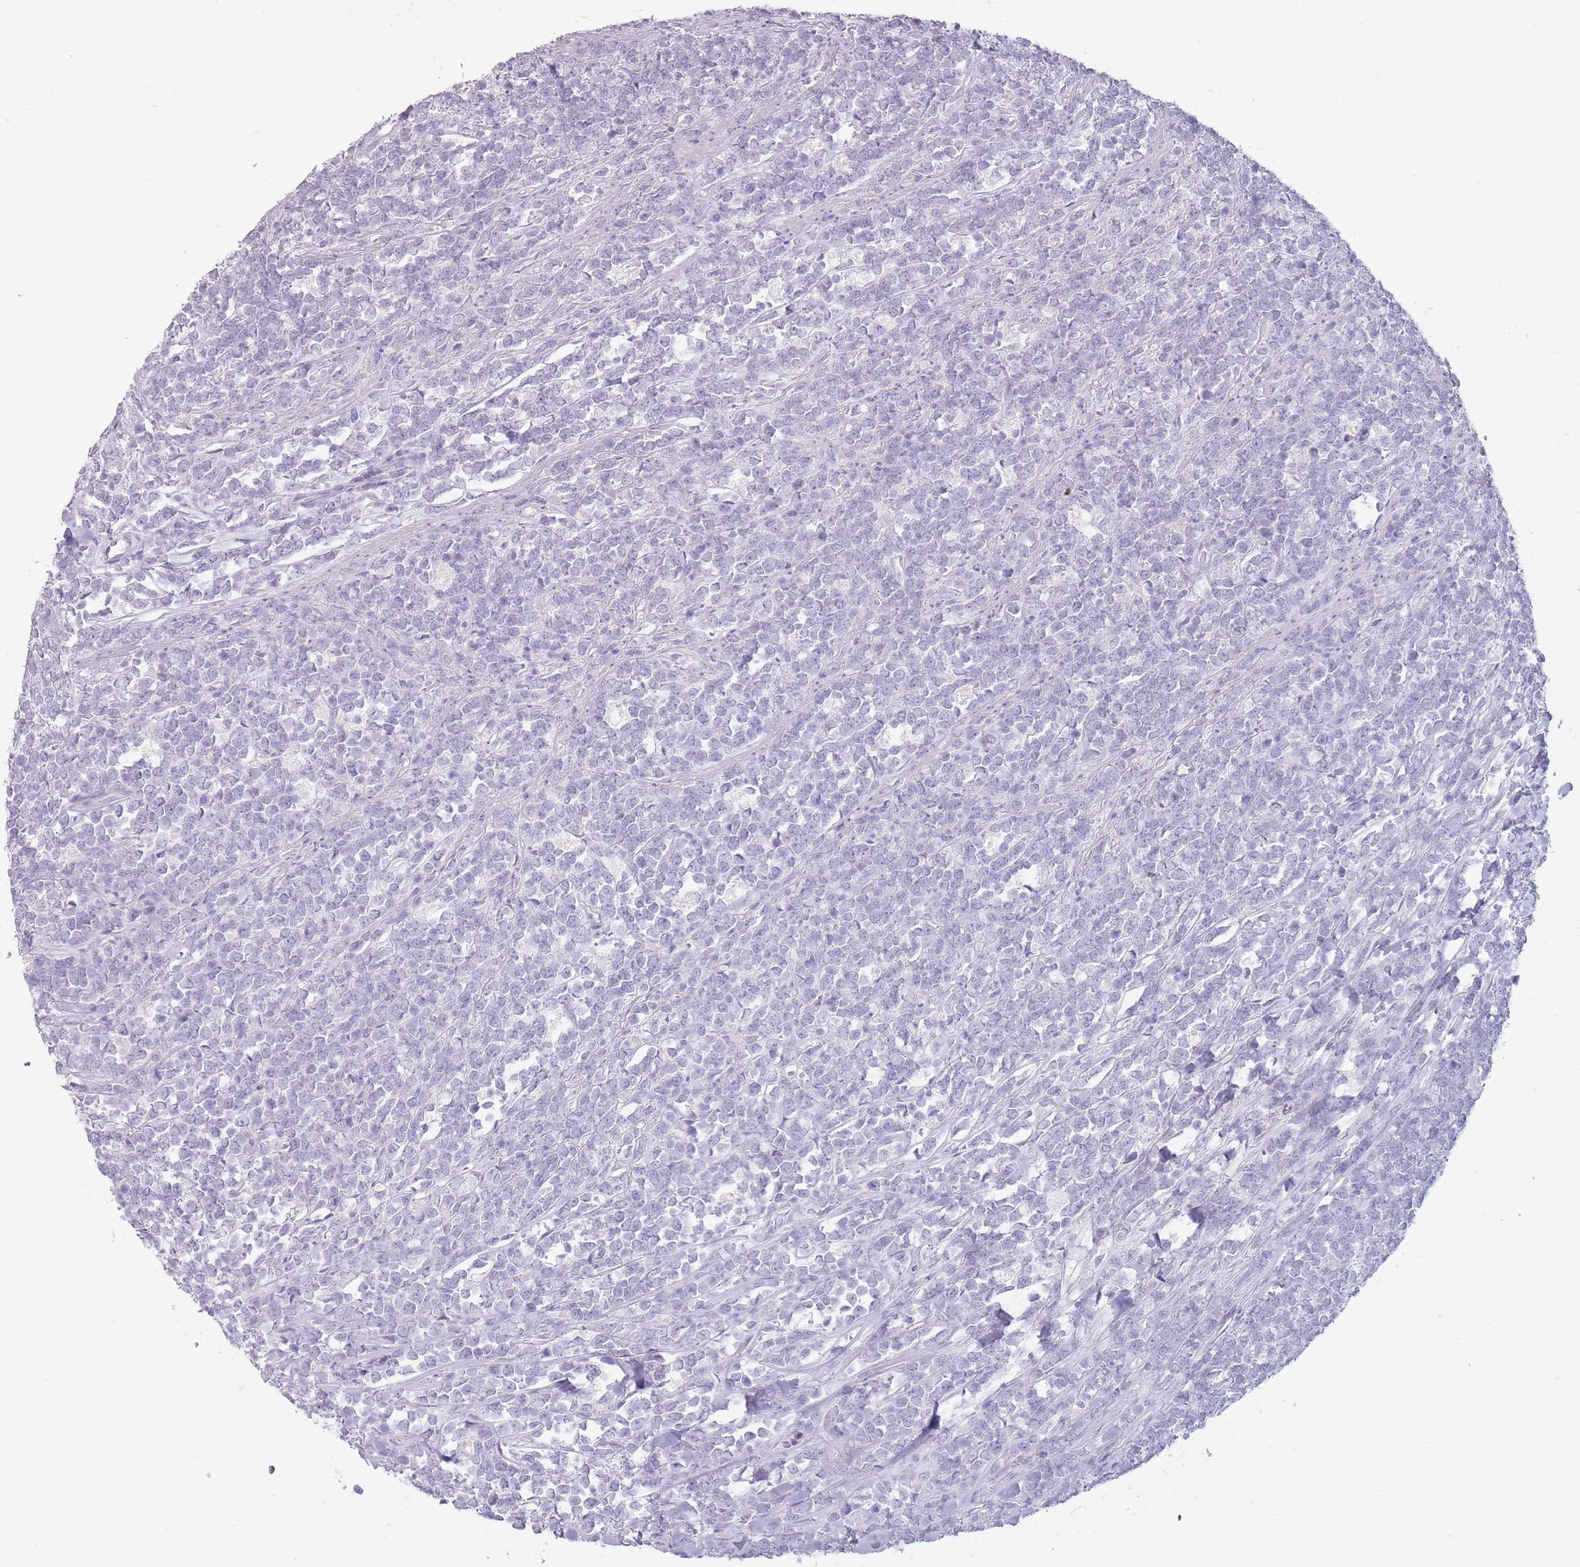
{"staining": {"intensity": "negative", "quantity": "none", "location": "none"}, "tissue": "lymphoma", "cell_type": "Tumor cells", "image_type": "cancer", "snomed": [{"axis": "morphology", "description": "Malignant lymphoma, non-Hodgkin's type, High grade"}, {"axis": "topography", "description": "Small intestine"}, {"axis": "topography", "description": "Colon"}], "caption": "Tumor cells are negative for brown protein staining in high-grade malignant lymphoma, non-Hodgkin's type.", "gene": "RHBG", "patient": {"sex": "male", "age": 8}}